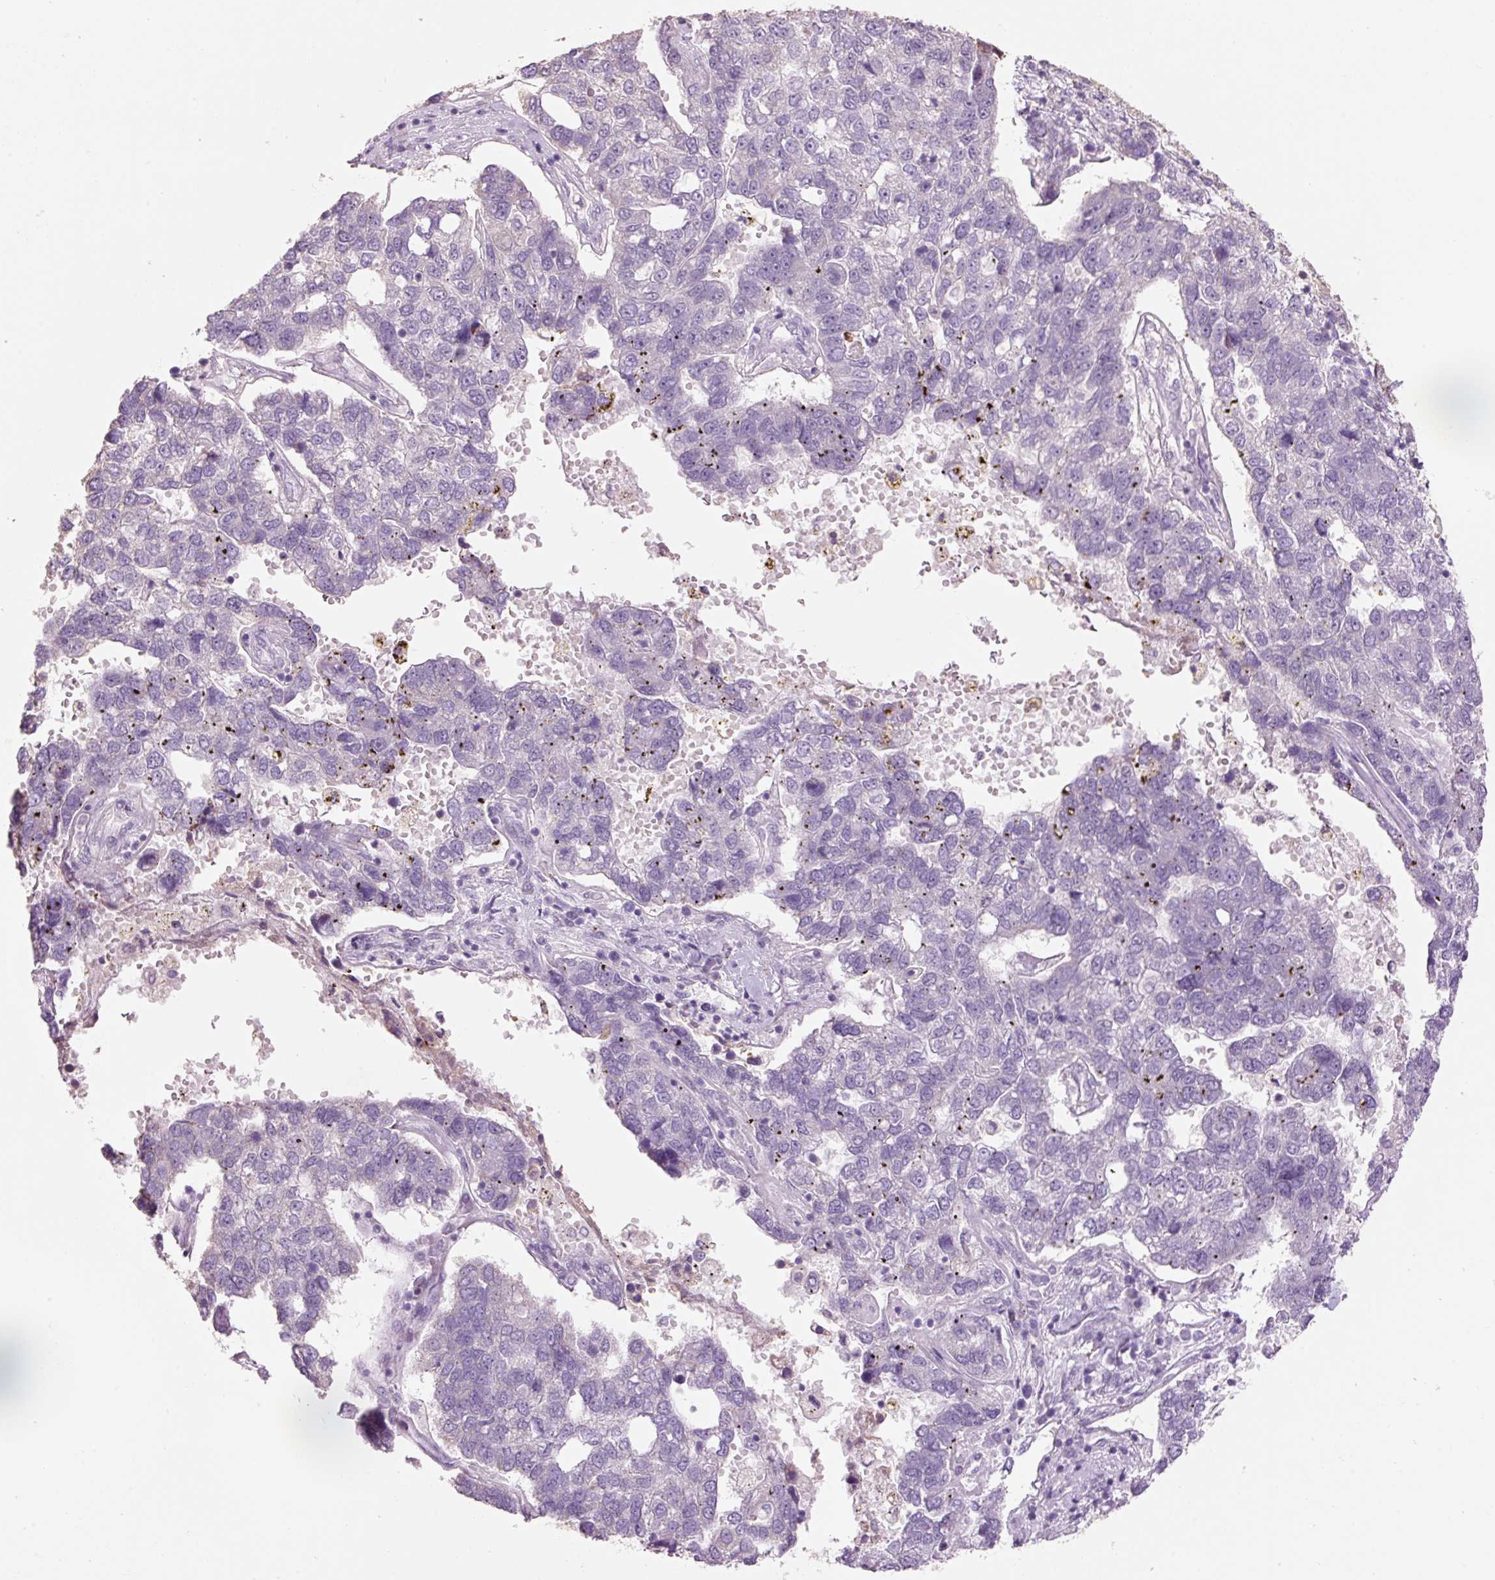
{"staining": {"intensity": "negative", "quantity": "none", "location": "none"}, "tissue": "pancreatic cancer", "cell_type": "Tumor cells", "image_type": "cancer", "snomed": [{"axis": "morphology", "description": "Adenocarcinoma, NOS"}, {"axis": "topography", "description": "Pancreas"}], "caption": "DAB (3,3'-diaminobenzidine) immunohistochemical staining of human pancreatic cancer exhibits no significant positivity in tumor cells.", "gene": "HAX1", "patient": {"sex": "female", "age": 61}}